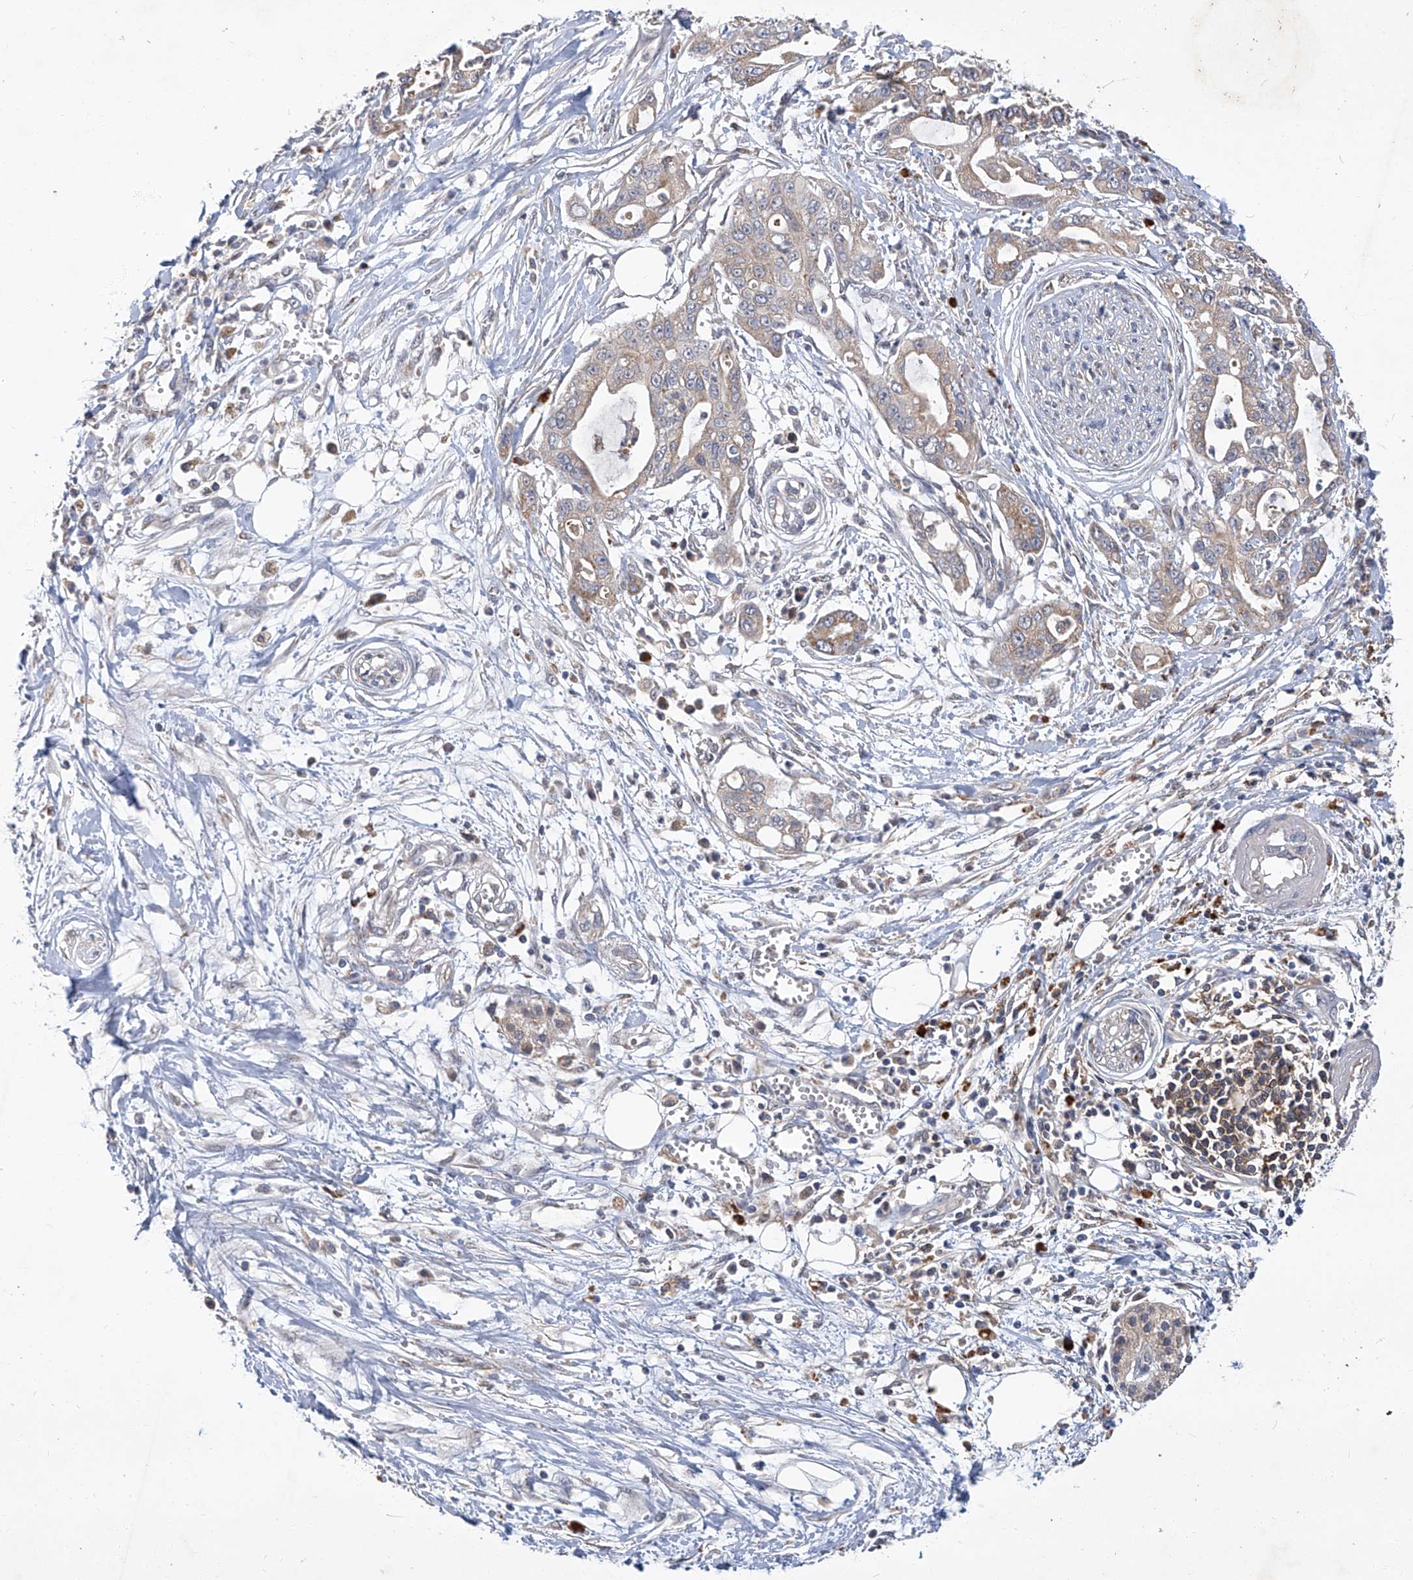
{"staining": {"intensity": "weak", "quantity": "25%-75%", "location": "cytoplasmic/membranous"}, "tissue": "pancreatic cancer", "cell_type": "Tumor cells", "image_type": "cancer", "snomed": [{"axis": "morphology", "description": "Adenocarcinoma, NOS"}, {"axis": "topography", "description": "Pancreas"}], "caption": "IHC staining of adenocarcinoma (pancreatic), which demonstrates low levels of weak cytoplasmic/membranous positivity in approximately 25%-75% of tumor cells indicating weak cytoplasmic/membranous protein staining. The staining was performed using DAB (3,3'-diaminobenzidine) (brown) for protein detection and nuclei were counterstained in hematoxylin (blue).", "gene": "TNFRSF13B", "patient": {"sex": "male", "age": 68}}